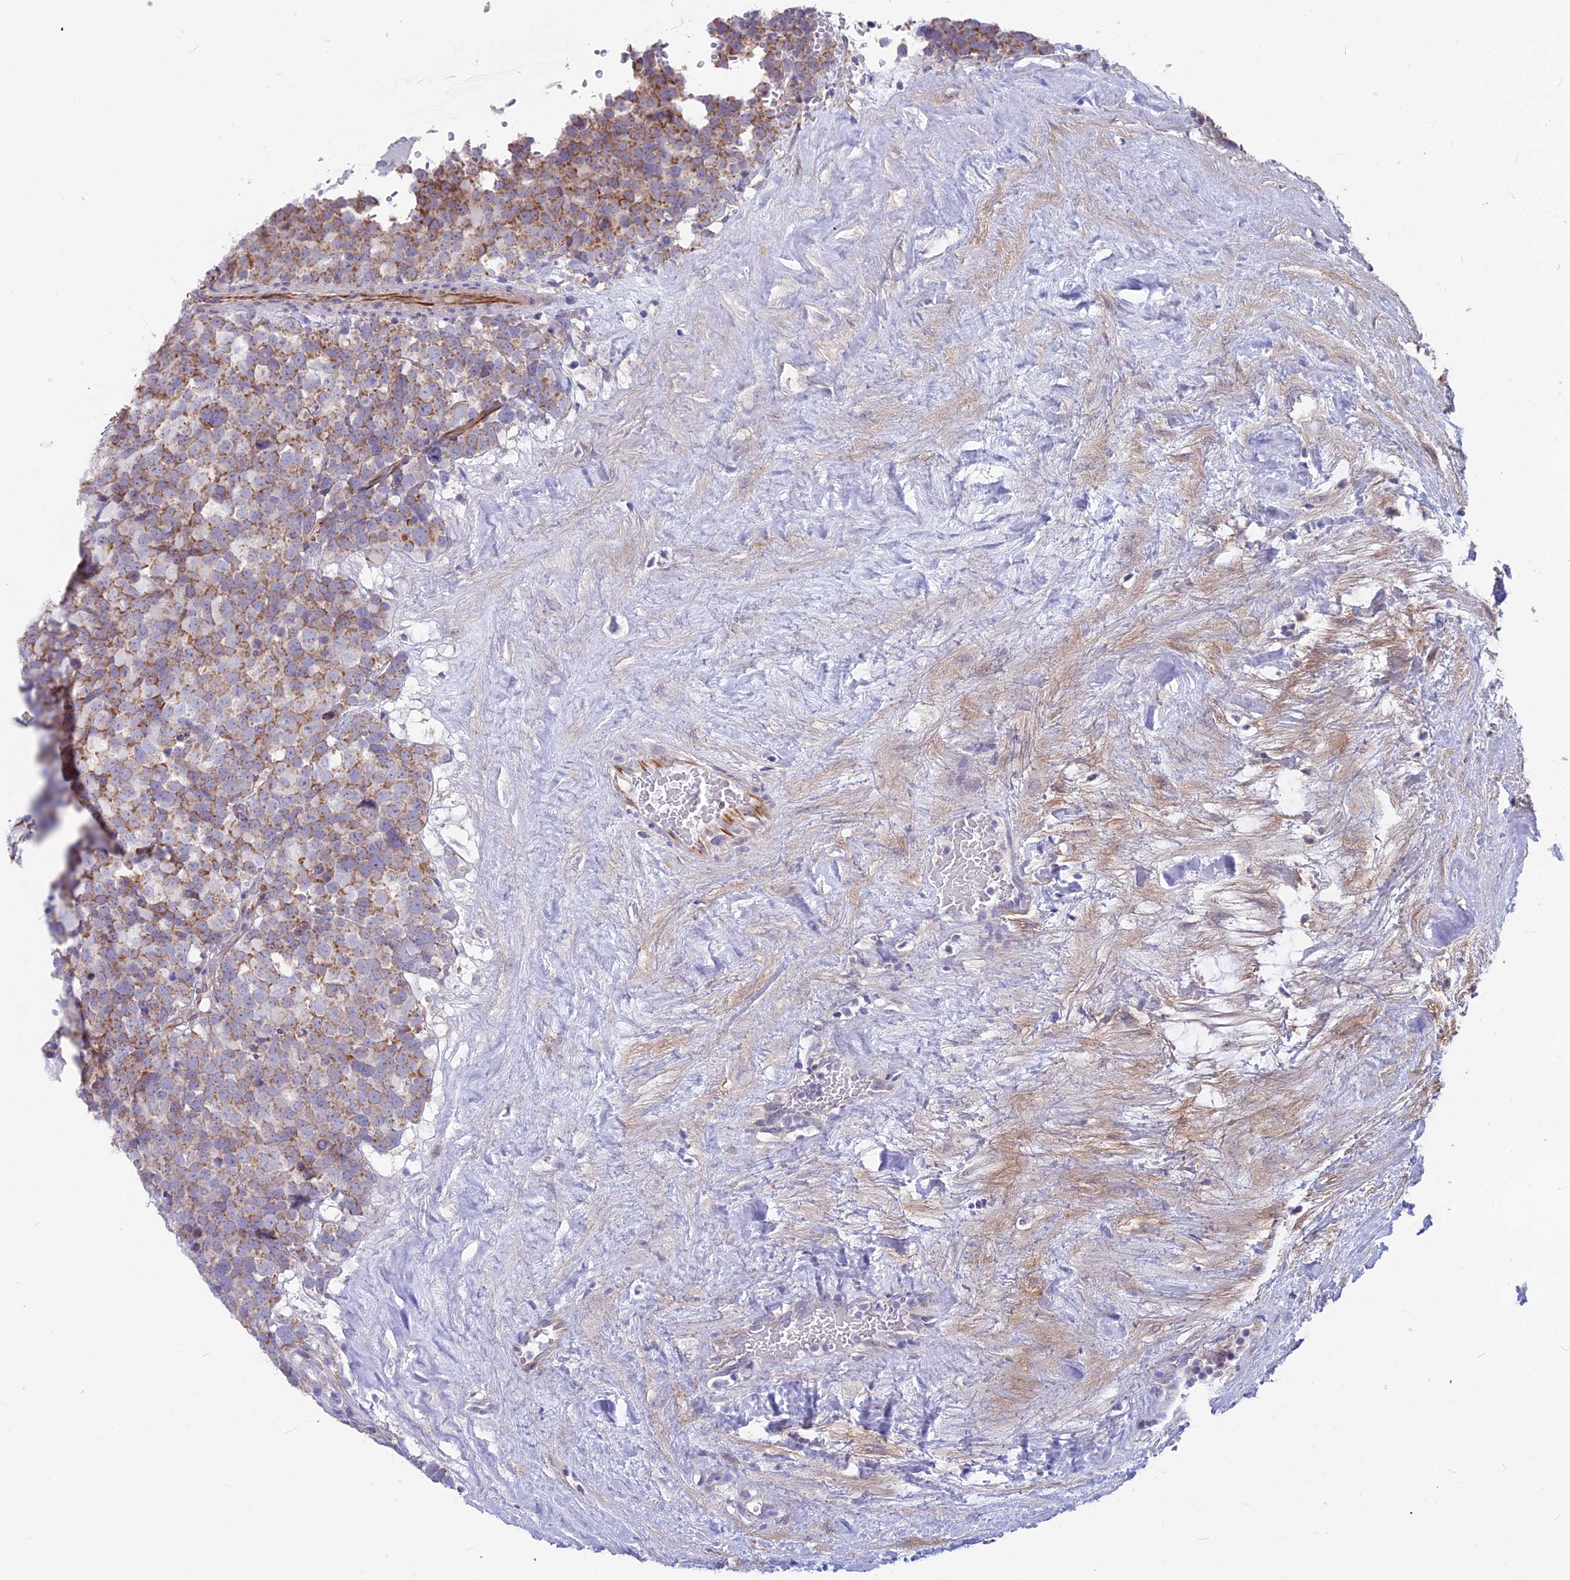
{"staining": {"intensity": "moderate", "quantity": ">75%", "location": "cytoplasmic/membranous"}, "tissue": "testis cancer", "cell_type": "Tumor cells", "image_type": "cancer", "snomed": [{"axis": "morphology", "description": "Seminoma, NOS"}, {"axis": "topography", "description": "Testis"}], "caption": "This is an image of immunohistochemistry (IHC) staining of testis cancer, which shows moderate positivity in the cytoplasmic/membranous of tumor cells.", "gene": "PLAC9", "patient": {"sex": "male", "age": 71}}